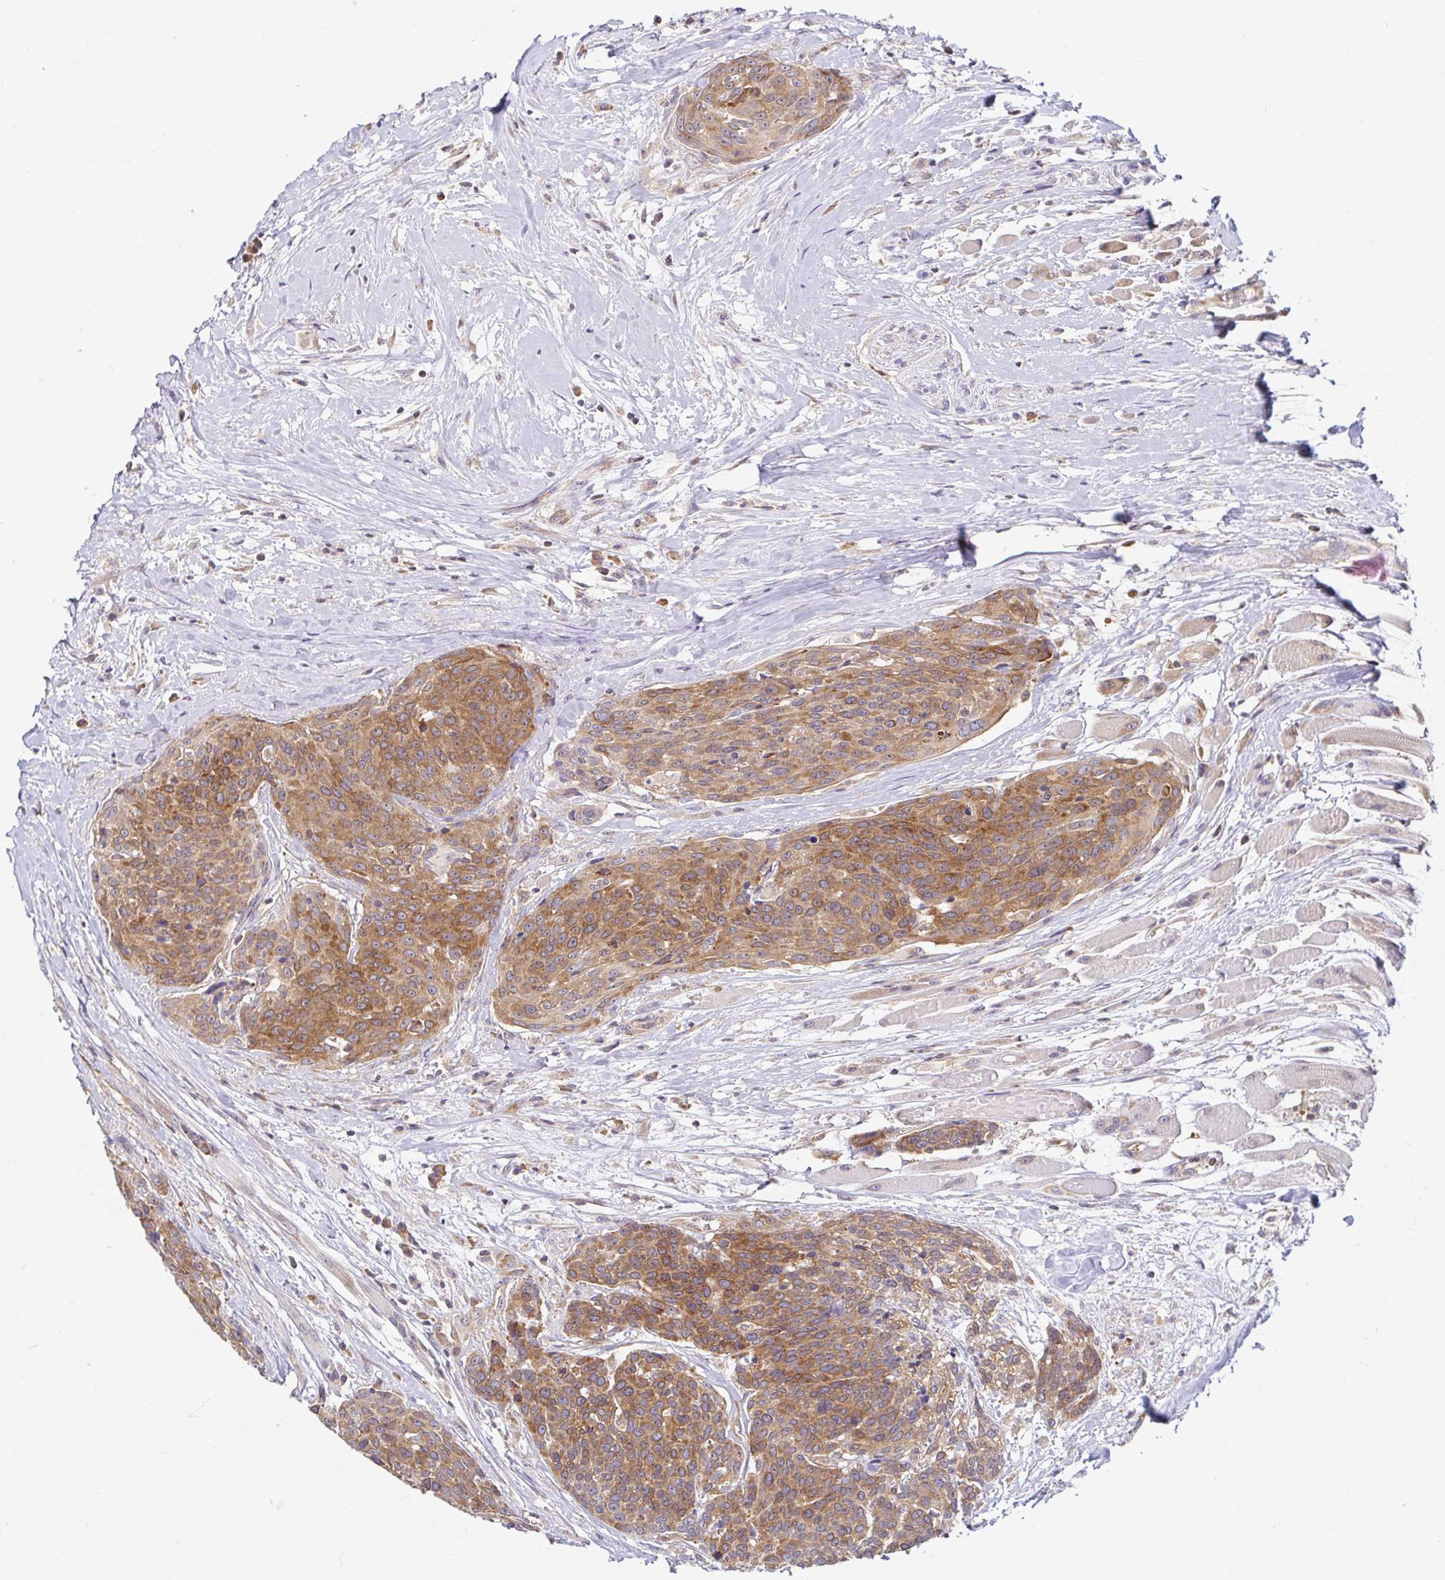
{"staining": {"intensity": "moderate", "quantity": ">75%", "location": "cytoplasmic/membranous"}, "tissue": "head and neck cancer", "cell_type": "Tumor cells", "image_type": "cancer", "snomed": [{"axis": "morphology", "description": "Squamous cell carcinoma, NOS"}, {"axis": "topography", "description": "Oral tissue"}, {"axis": "topography", "description": "Head-Neck"}], "caption": "The image displays staining of head and neck squamous cell carcinoma, revealing moderate cytoplasmic/membranous protein positivity (brown color) within tumor cells. Ihc stains the protein in brown and the nuclei are stained blue.", "gene": "LARP1", "patient": {"sex": "male", "age": 64}}